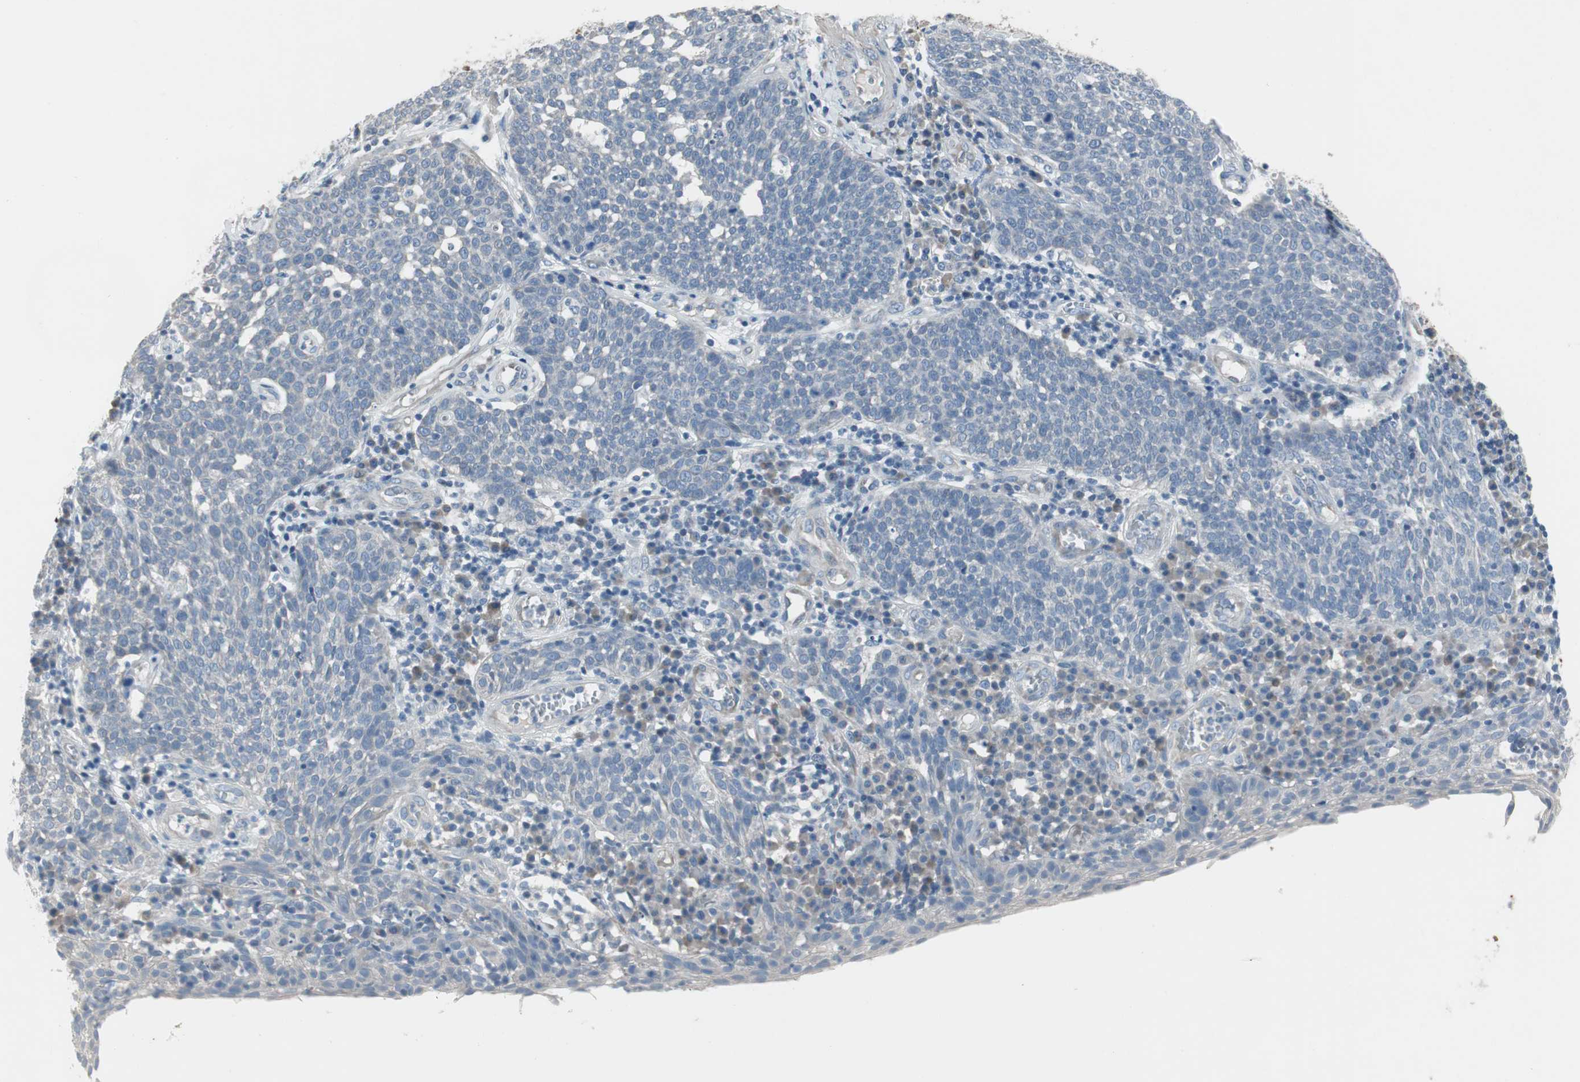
{"staining": {"intensity": "negative", "quantity": "none", "location": "none"}, "tissue": "cervical cancer", "cell_type": "Tumor cells", "image_type": "cancer", "snomed": [{"axis": "morphology", "description": "Squamous cell carcinoma, NOS"}, {"axis": "topography", "description": "Cervix"}], "caption": "An image of cervical cancer (squamous cell carcinoma) stained for a protein demonstrates no brown staining in tumor cells.", "gene": "PIGR", "patient": {"sex": "female", "age": 34}}